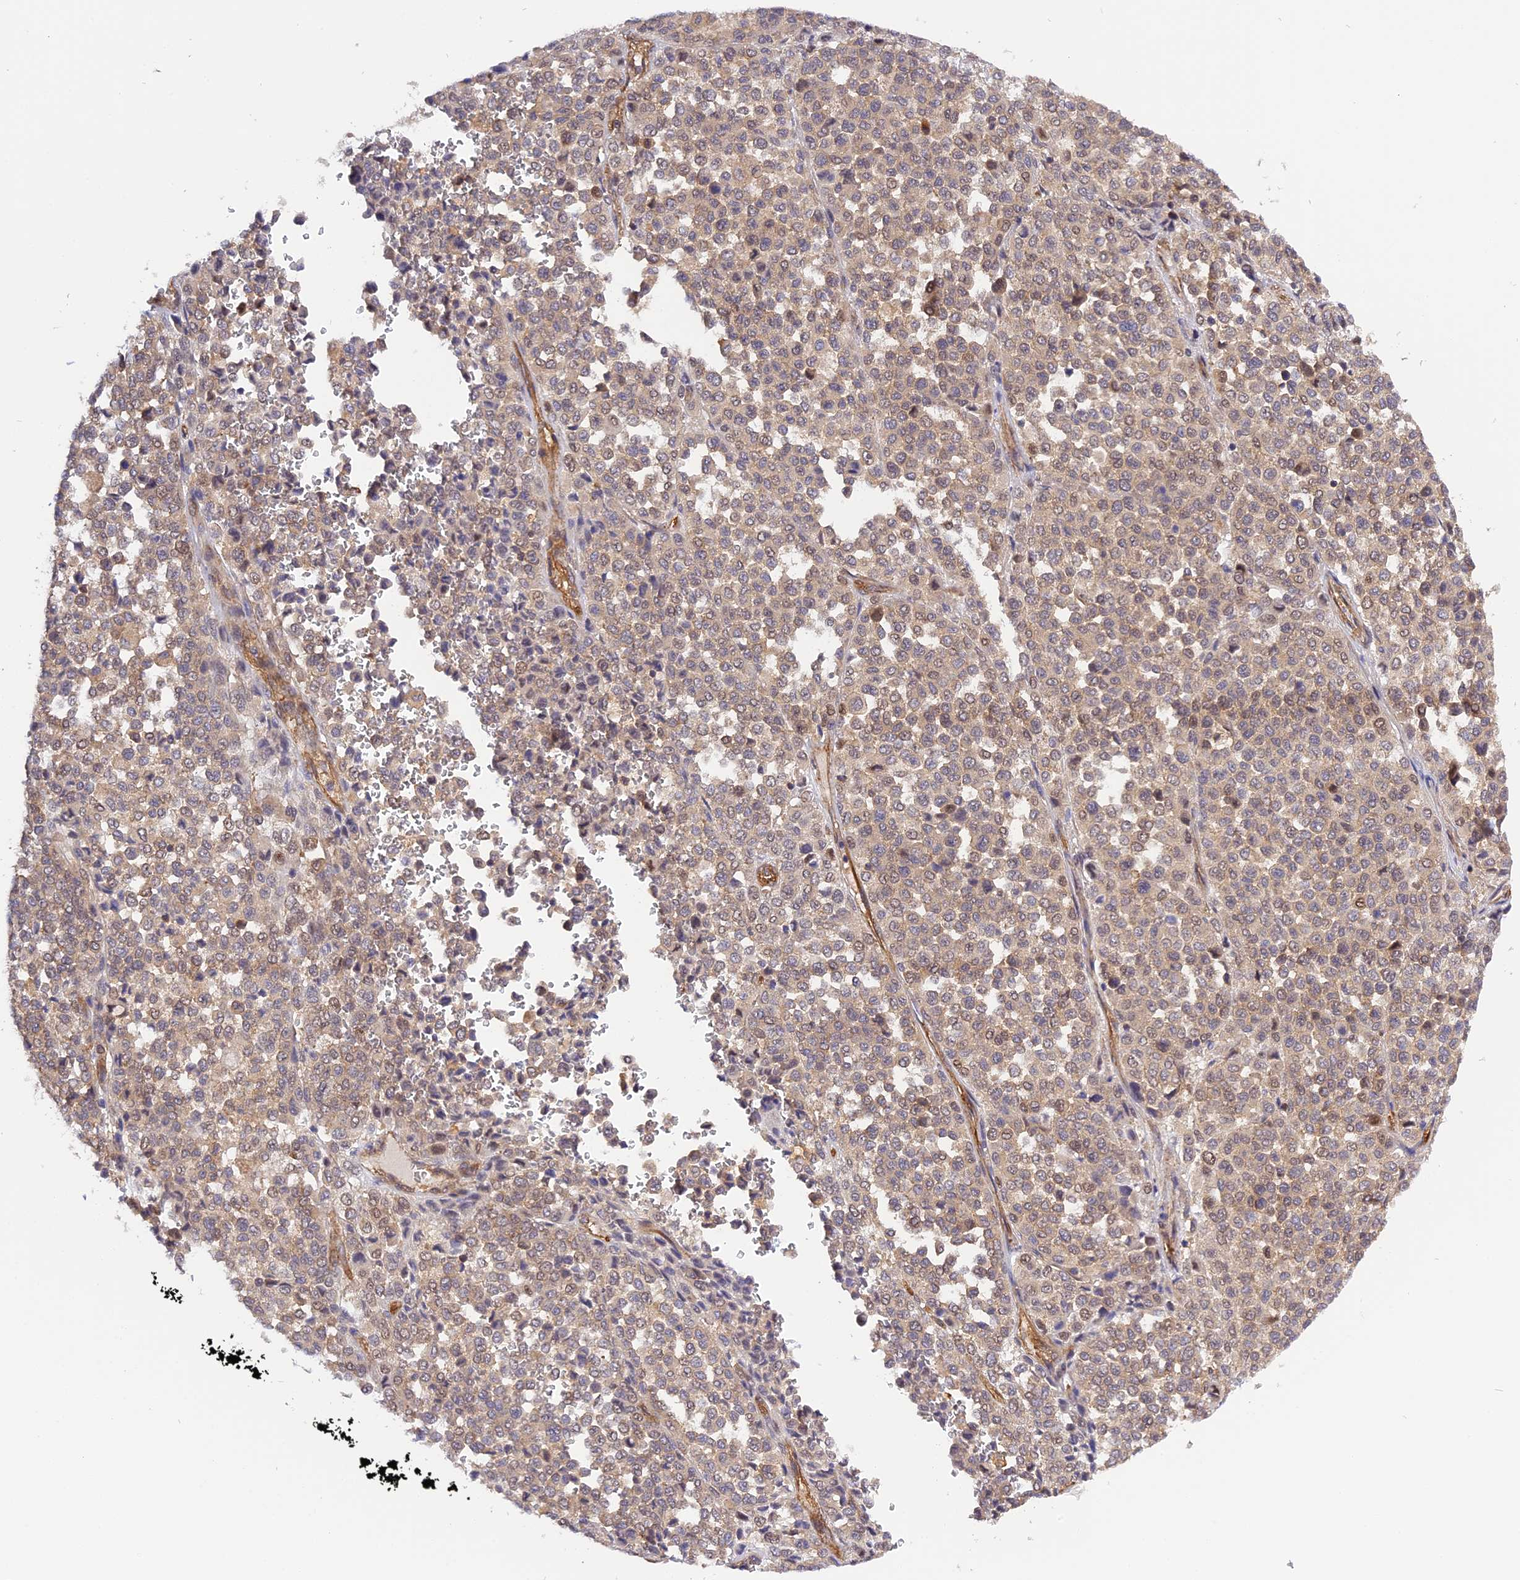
{"staining": {"intensity": "weak", "quantity": "<25%", "location": "cytoplasmic/membranous"}, "tissue": "melanoma", "cell_type": "Tumor cells", "image_type": "cancer", "snomed": [{"axis": "morphology", "description": "Malignant melanoma, Metastatic site"}, {"axis": "topography", "description": "Pancreas"}], "caption": "There is no significant staining in tumor cells of malignant melanoma (metastatic site).", "gene": "C5orf22", "patient": {"sex": "female", "age": 30}}